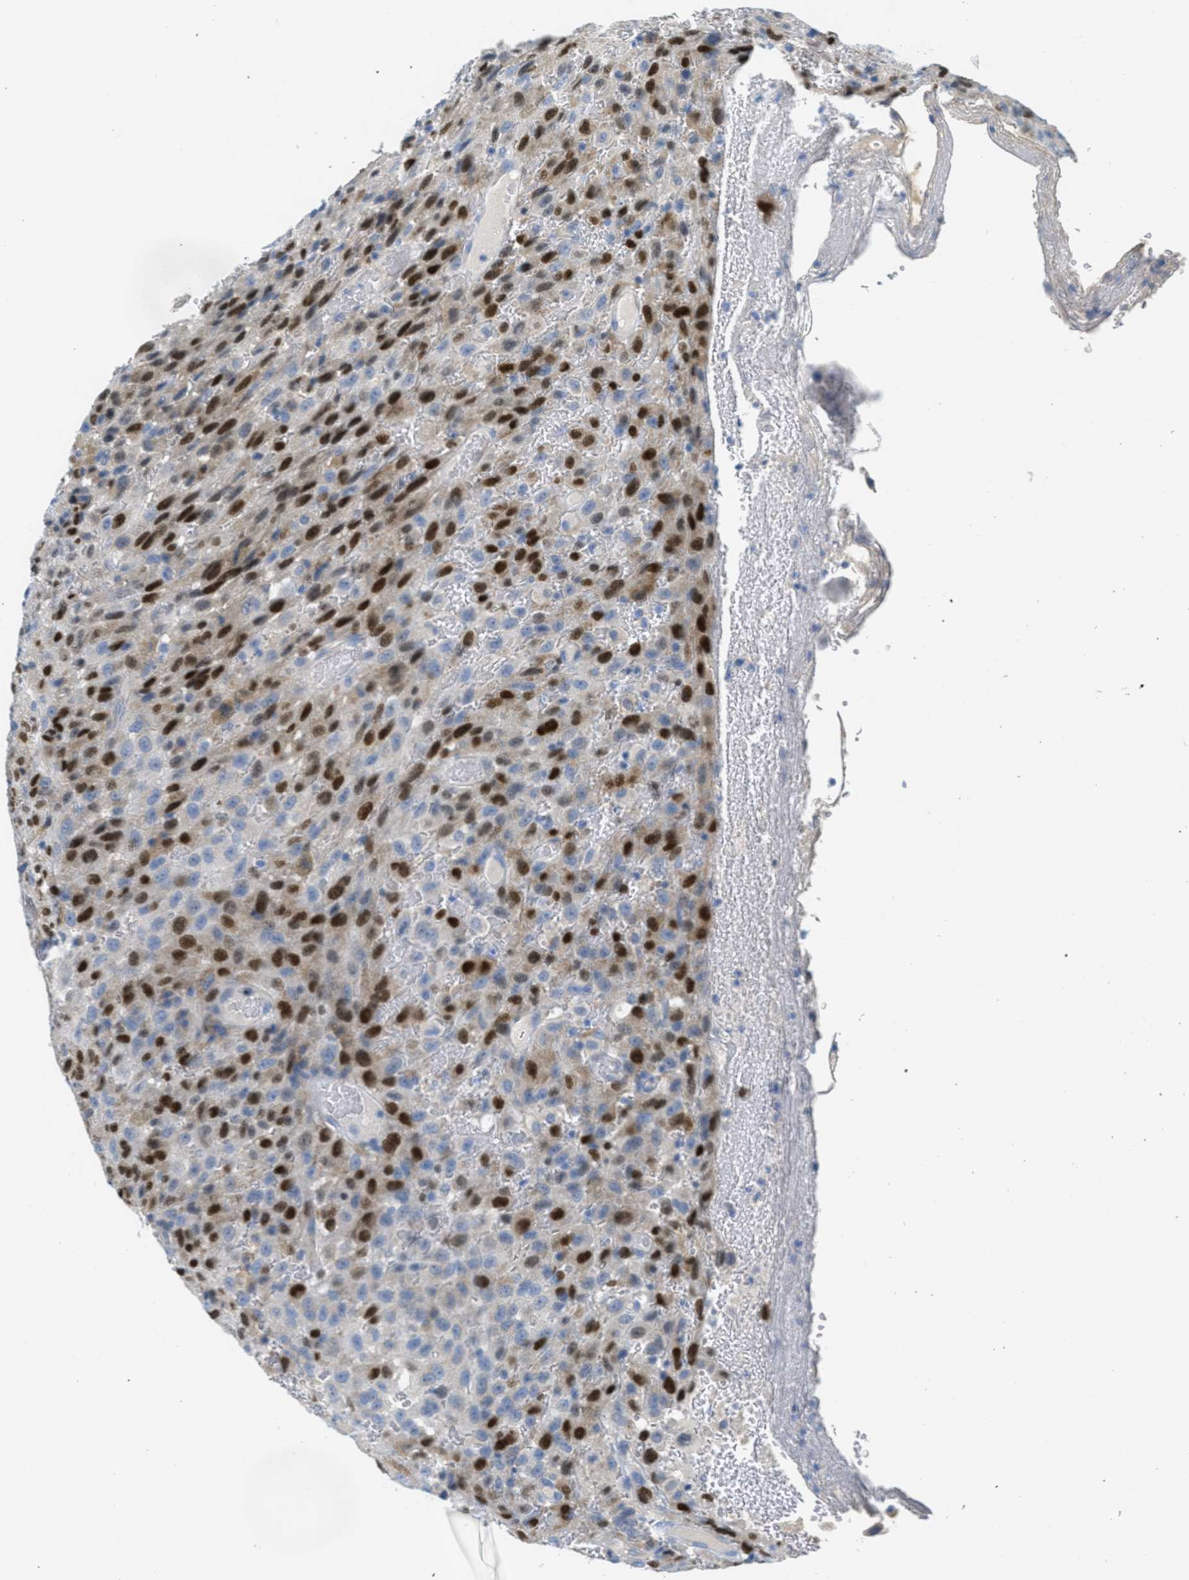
{"staining": {"intensity": "strong", "quantity": ">75%", "location": "cytoplasmic/membranous,nuclear"}, "tissue": "urothelial cancer", "cell_type": "Tumor cells", "image_type": "cancer", "snomed": [{"axis": "morphology", "description": "Urothelial carcinoma, High grade"}, {"axis": "topography", "description": "Urinary bladder"}], "caption": "There is high levels of strong cytoplasmic/membranous and nuclear positivity in tumor cells of urothelial cancer, as demonstrated by immunohistochemical staining (brown color).", "gene": "ORC6", "patient": {"sex": "male", "age": 66}}